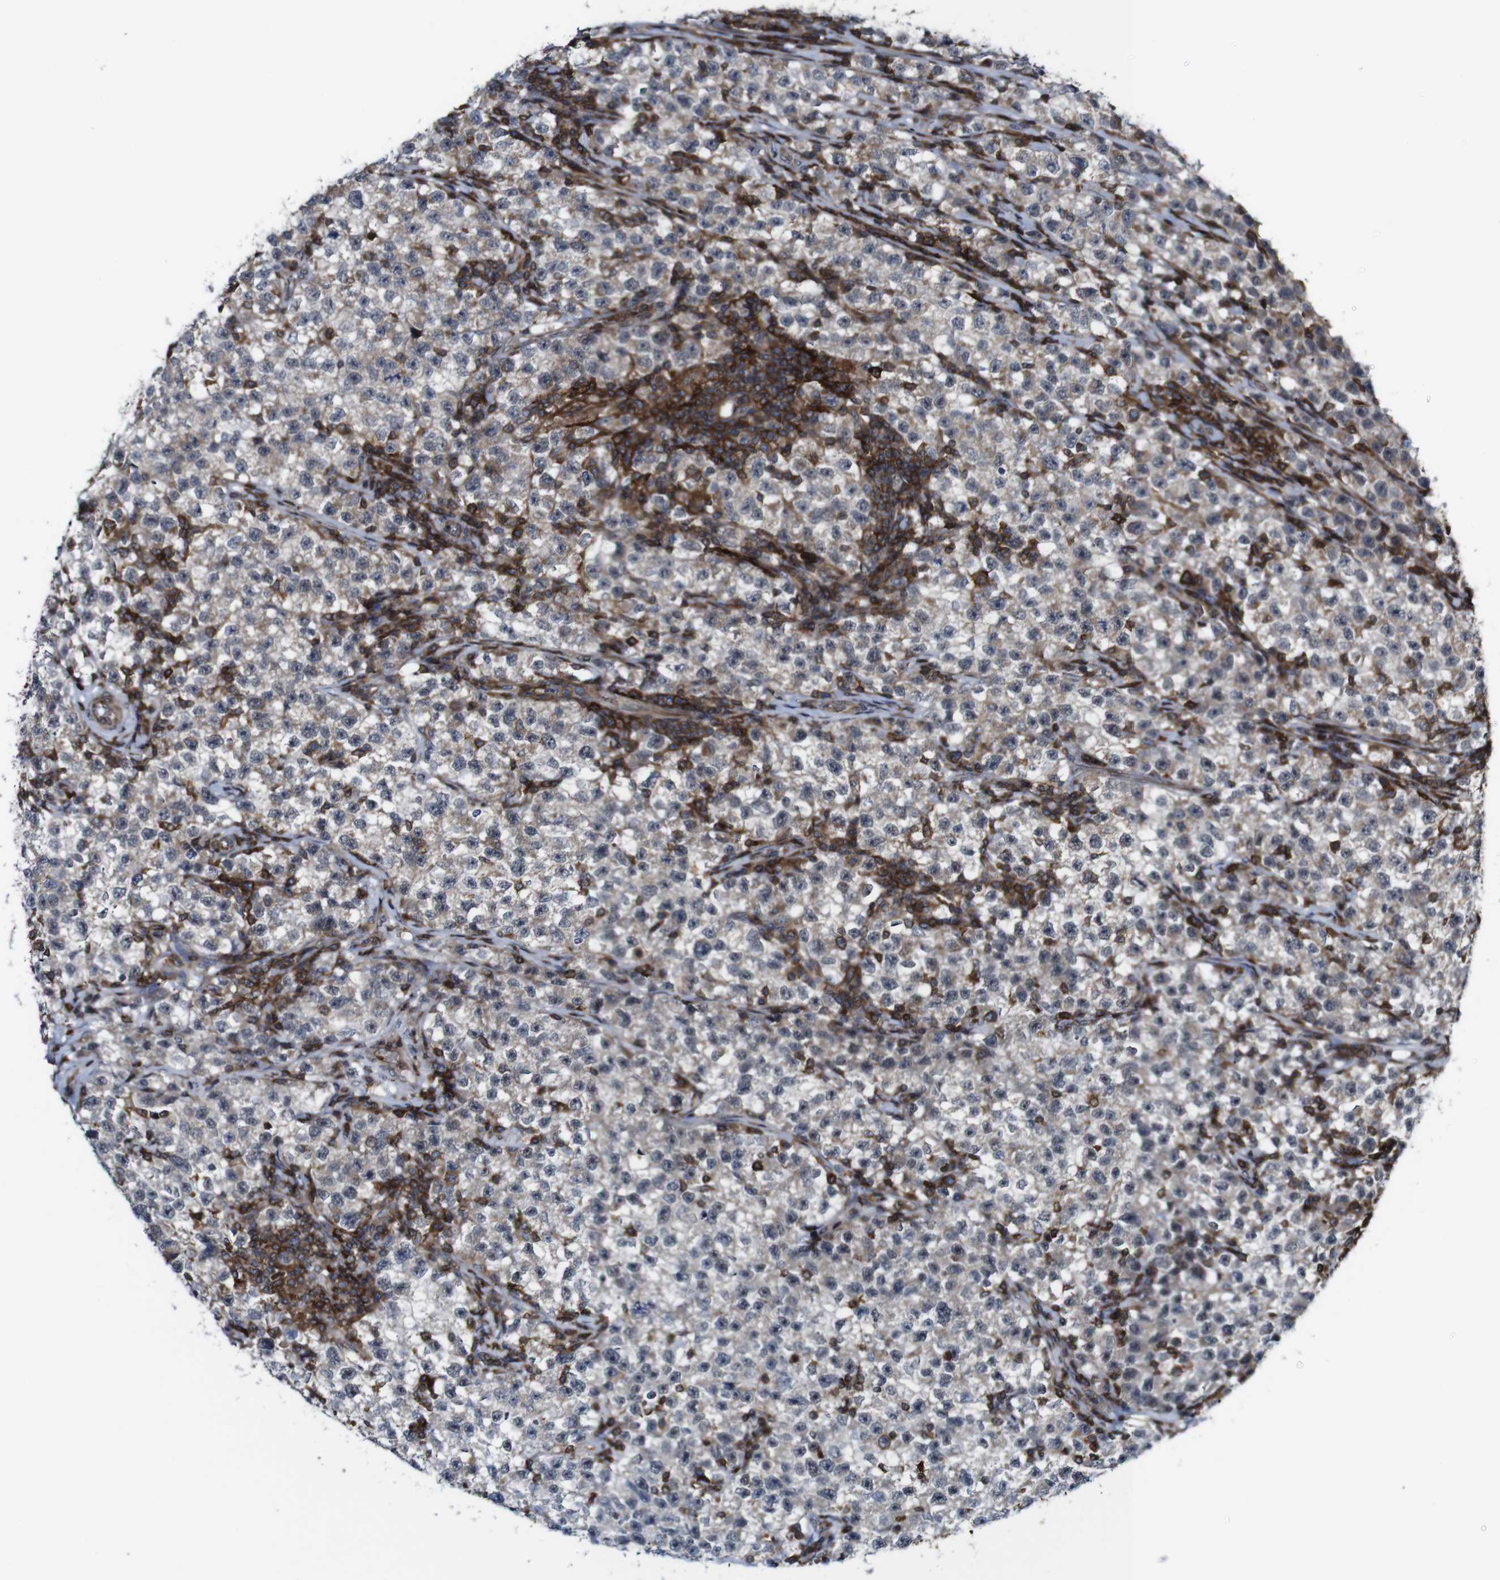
{"staining": {"intensity": "negative", "quantity": "none", "location": "none"}, "tissue": "testis cancer", "cell_type": "Tumor cells", "image_type": "cancer", "snomed": [{"axis": "morphology", "description": "Seminoma, NOS"}, {"axis": "topography", "description": "Testis"}], "caption": "Immunohistochemistry of human seminoma (testis) reveals no positivity in tumor cells.", "gene": "JAK2", "patient": {"sex": "male", "age": 22}}